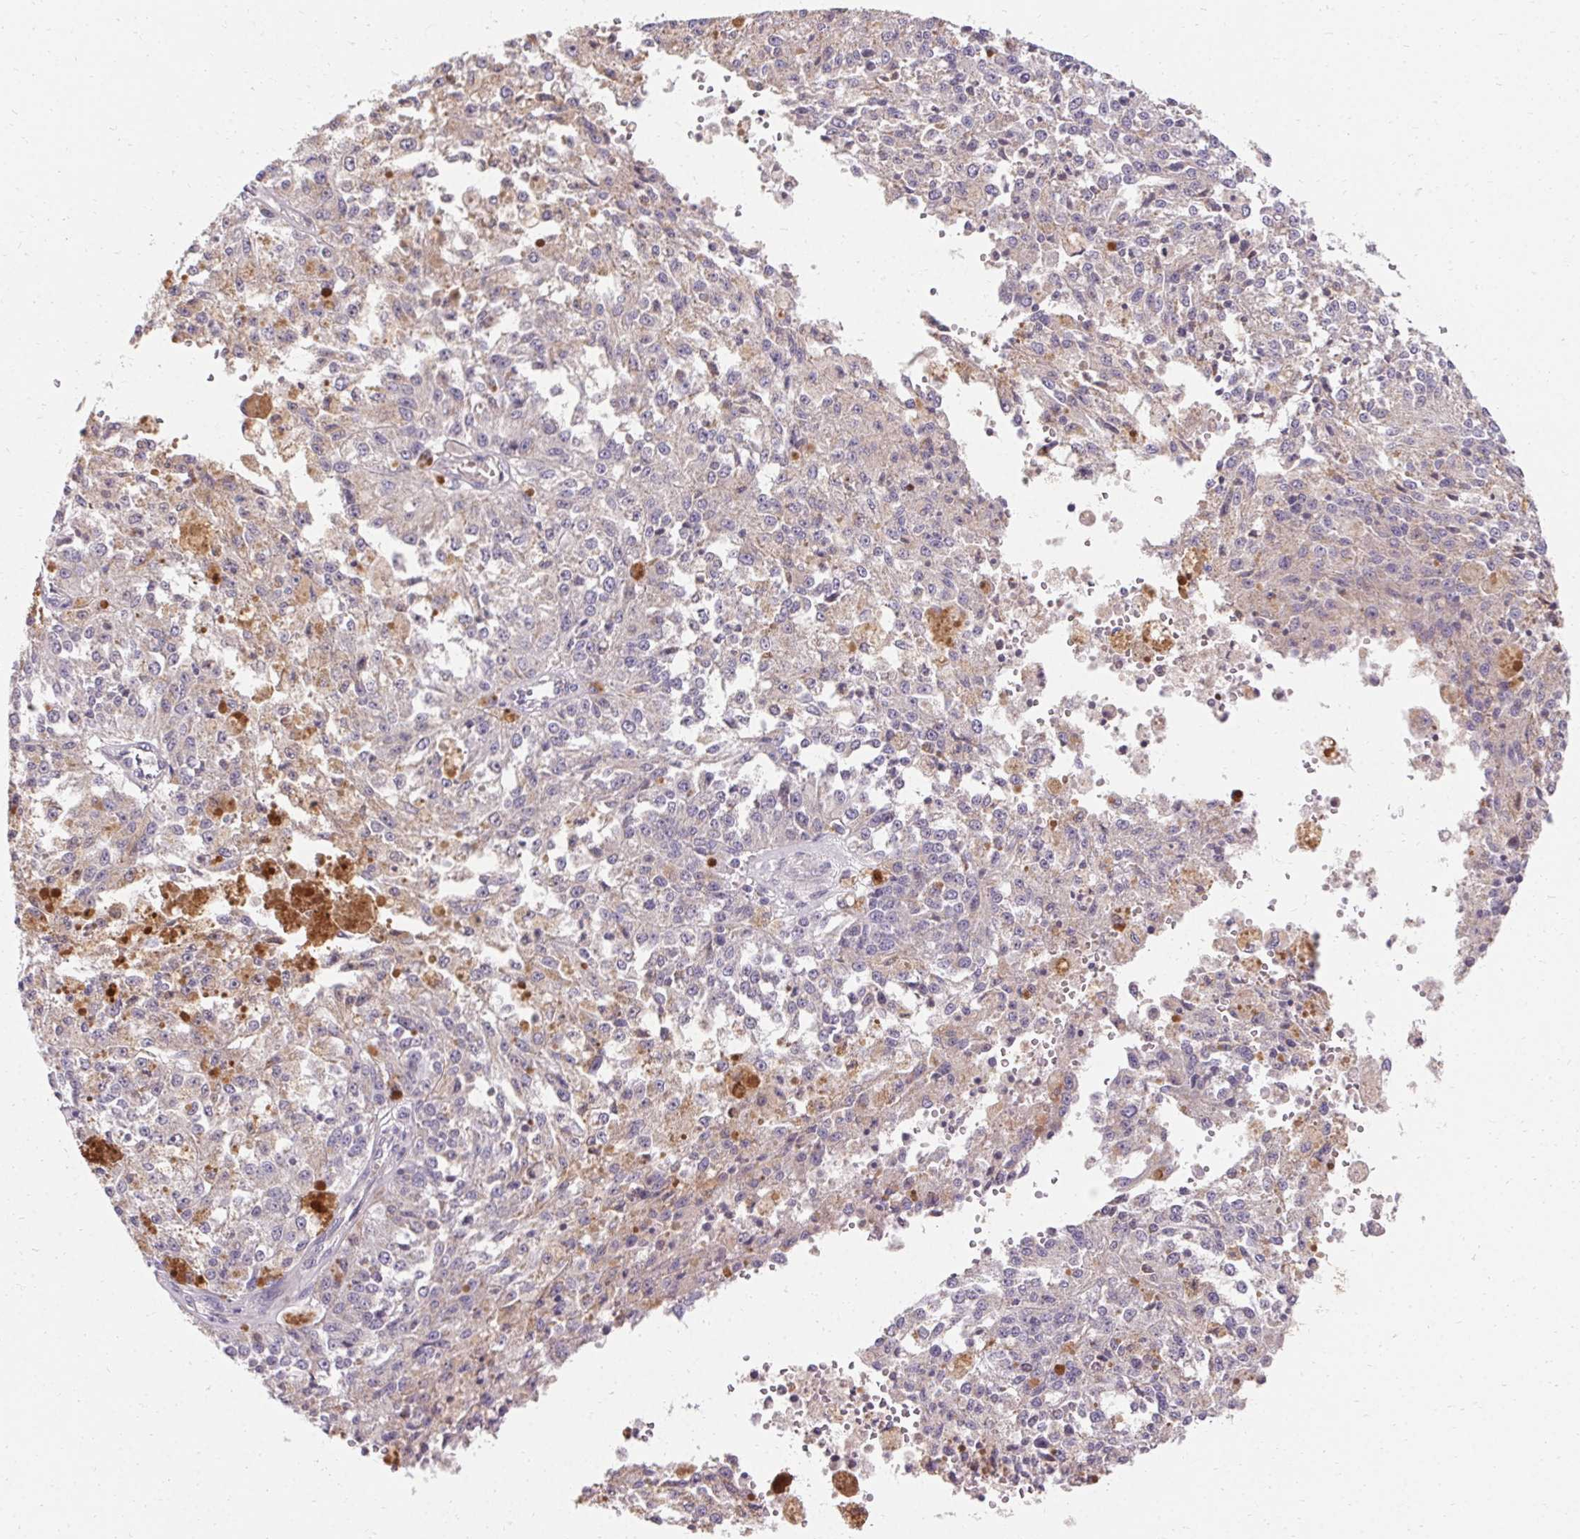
{"staining": {"intensity": "negative", "quantity": "none", "location": "none"}, "tissue": "melanoma", "cell_type": "Tumor cells", "image_type": "cancer", "snomed": [{"axis": "morphology", "description": "Malignant melanoma, Metastatic site"}, {"axis": "topography", "description": "Lymph node"}], "caption": "DAB immunohistochemical staining of human malignant melanoma (metastatic site) displays no significant expression in tumor cells.", "gene": "TRIP13", "patient": {"sex": "female", "age": 64}}